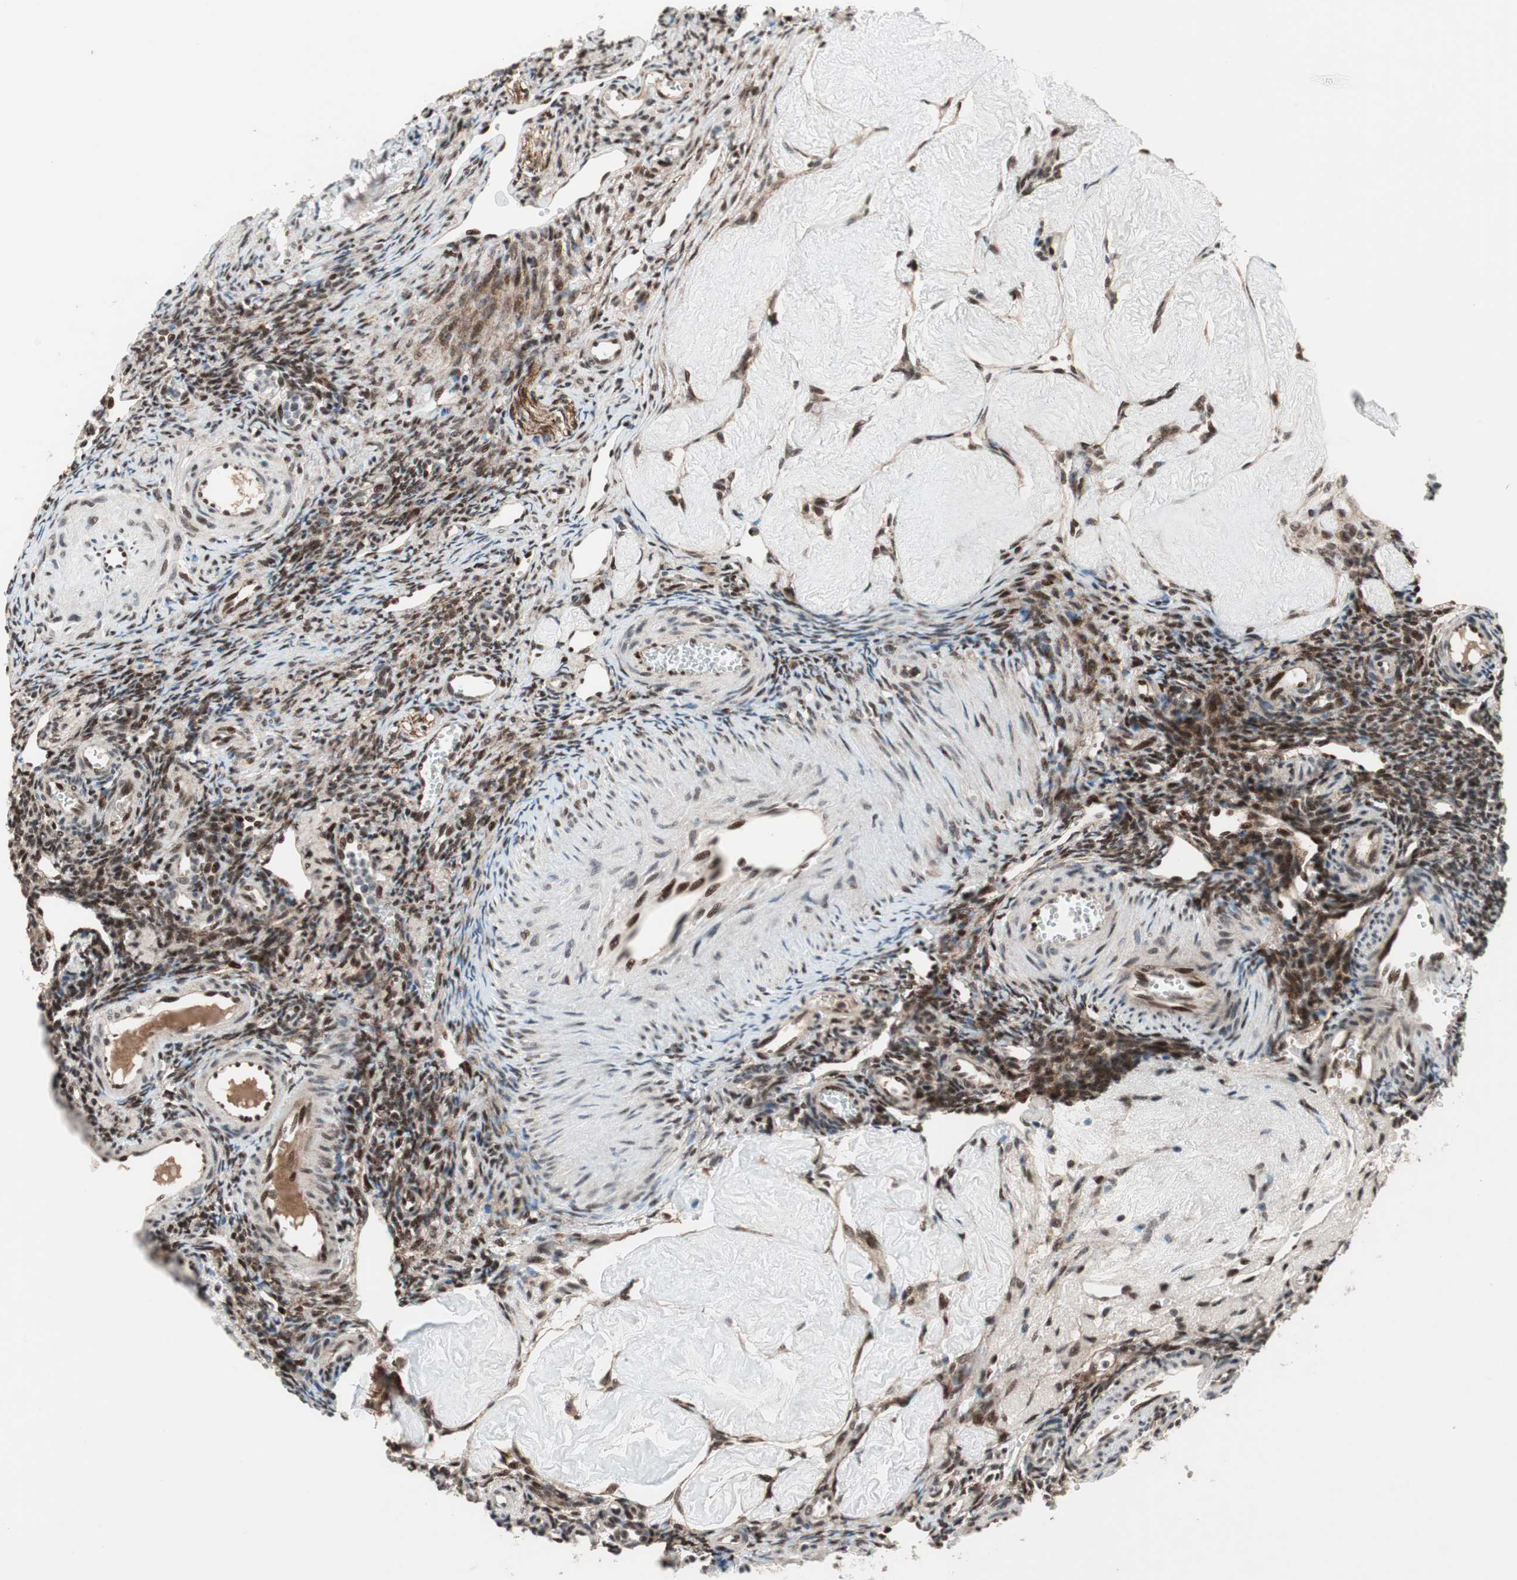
{"staining": {"intensity": "strong", "quantity": ">75%", "location": "nuclear"}, "tissue": "ovary", "cell_type": "Ovarian stroma cells", "image_type": "normal", "snomed": [{"axis": "morphology", "description": "Normal tissue, NOS"}, {"axis": "topography", "description": "Ovary"}], "caption": "A high amount of strong nuclear expression is identified in approximately >75% of ovarian stroma cells in benign ovary.", "gene": "TCF12", "patient": {"sex": "female", "age": 33}}